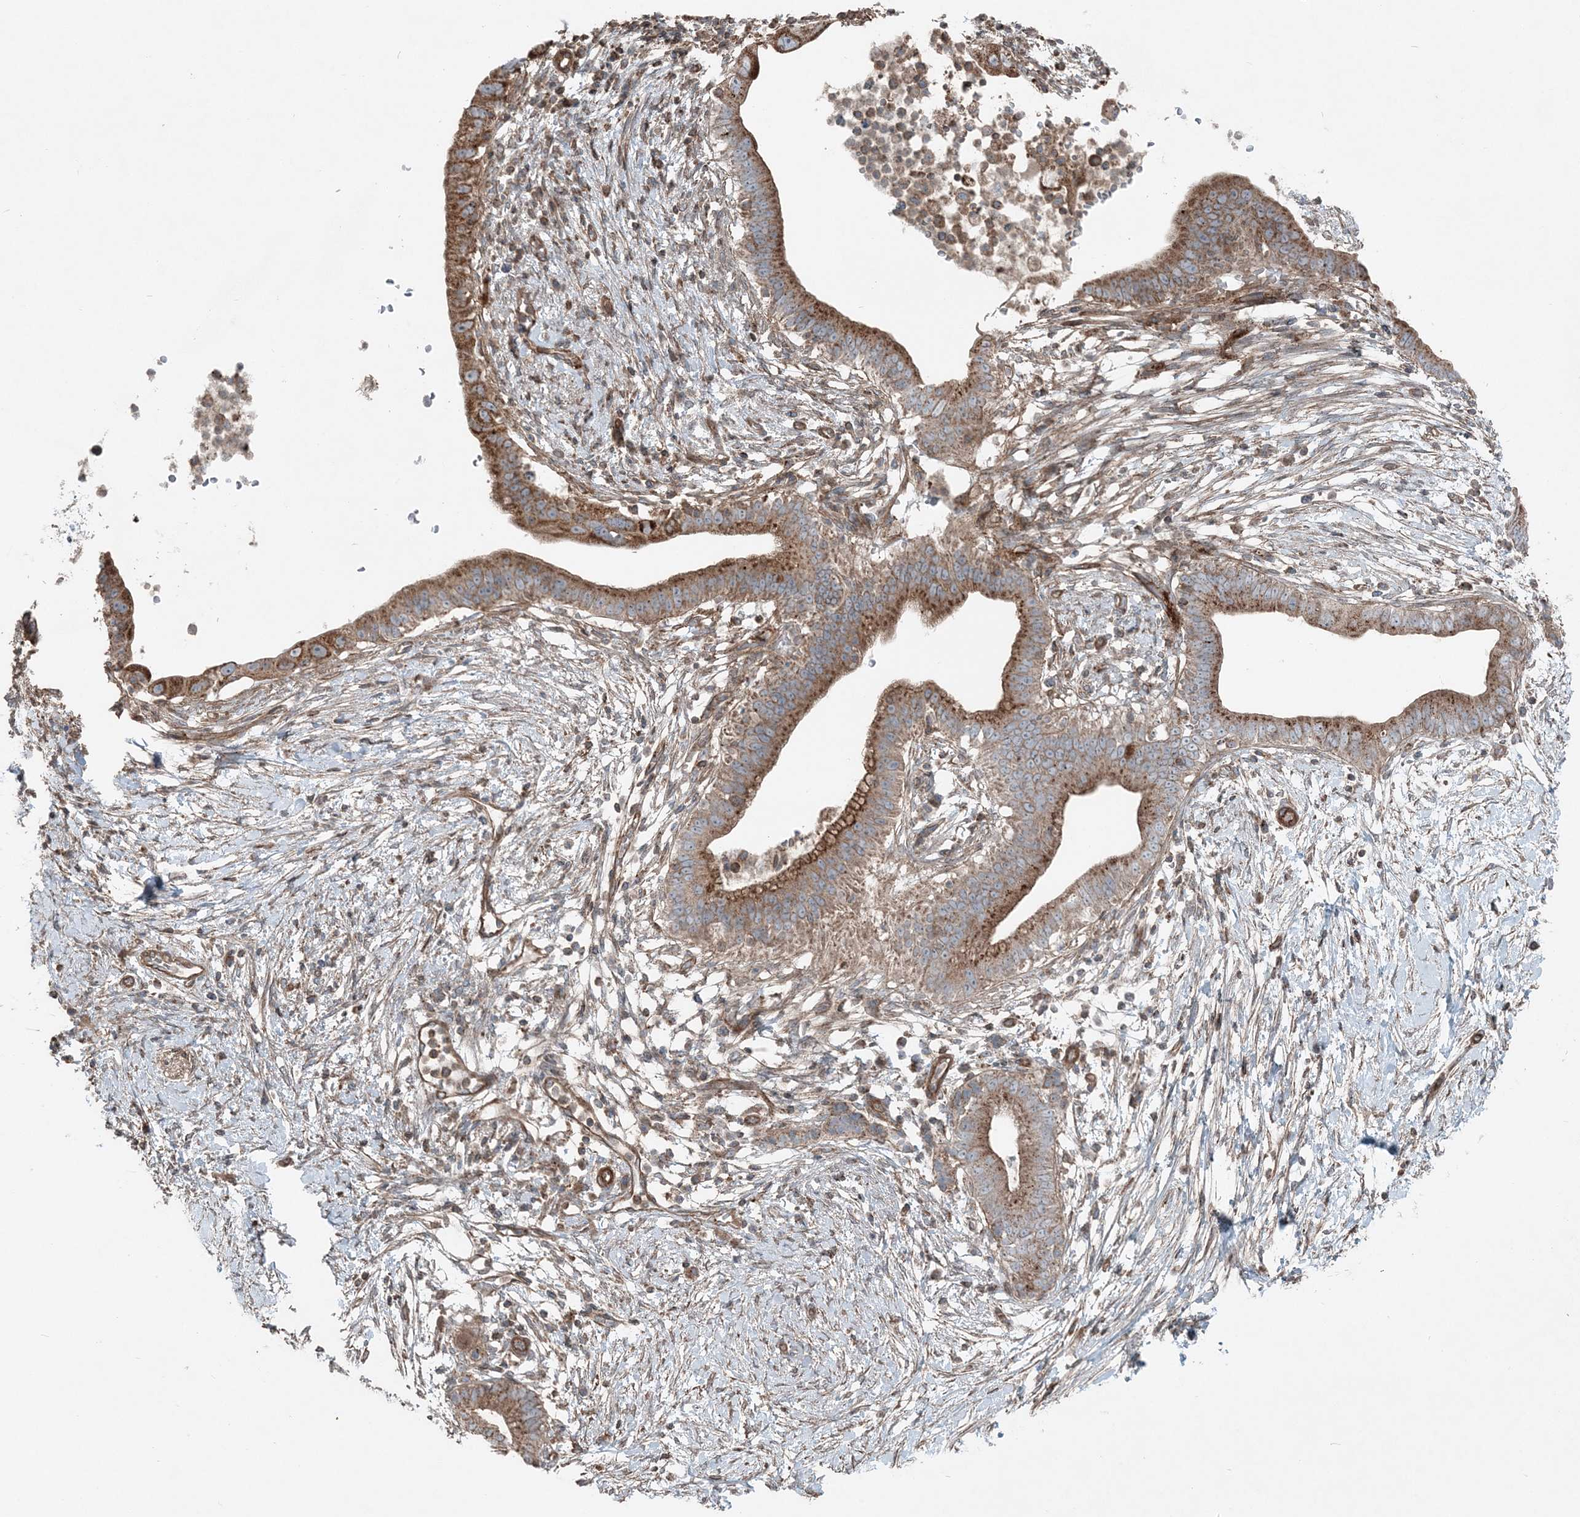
{"staining": {"intensity": "moderate", "quantity": ">75%", "location": "cytoplasmic/membranous"}, "tissue": "pancreatic cancer", "cell_type": "Tumor cells", "image_type": "cancer", "snomed": [{"axis": "morphology", "description": "Adenocarcinoma, NOS"}, {"axis": "topography", "description": "Pancreas"}], "caption": "There is medium levels of moderate cytoplasmic/membranous positivity in tumor cells of pancreatic cancer (adenocarcinoma), as demonstrated by immunohistochemical staining (brown color).", "gene": "KY", "patient": {"sex": "male", "age": 68}}